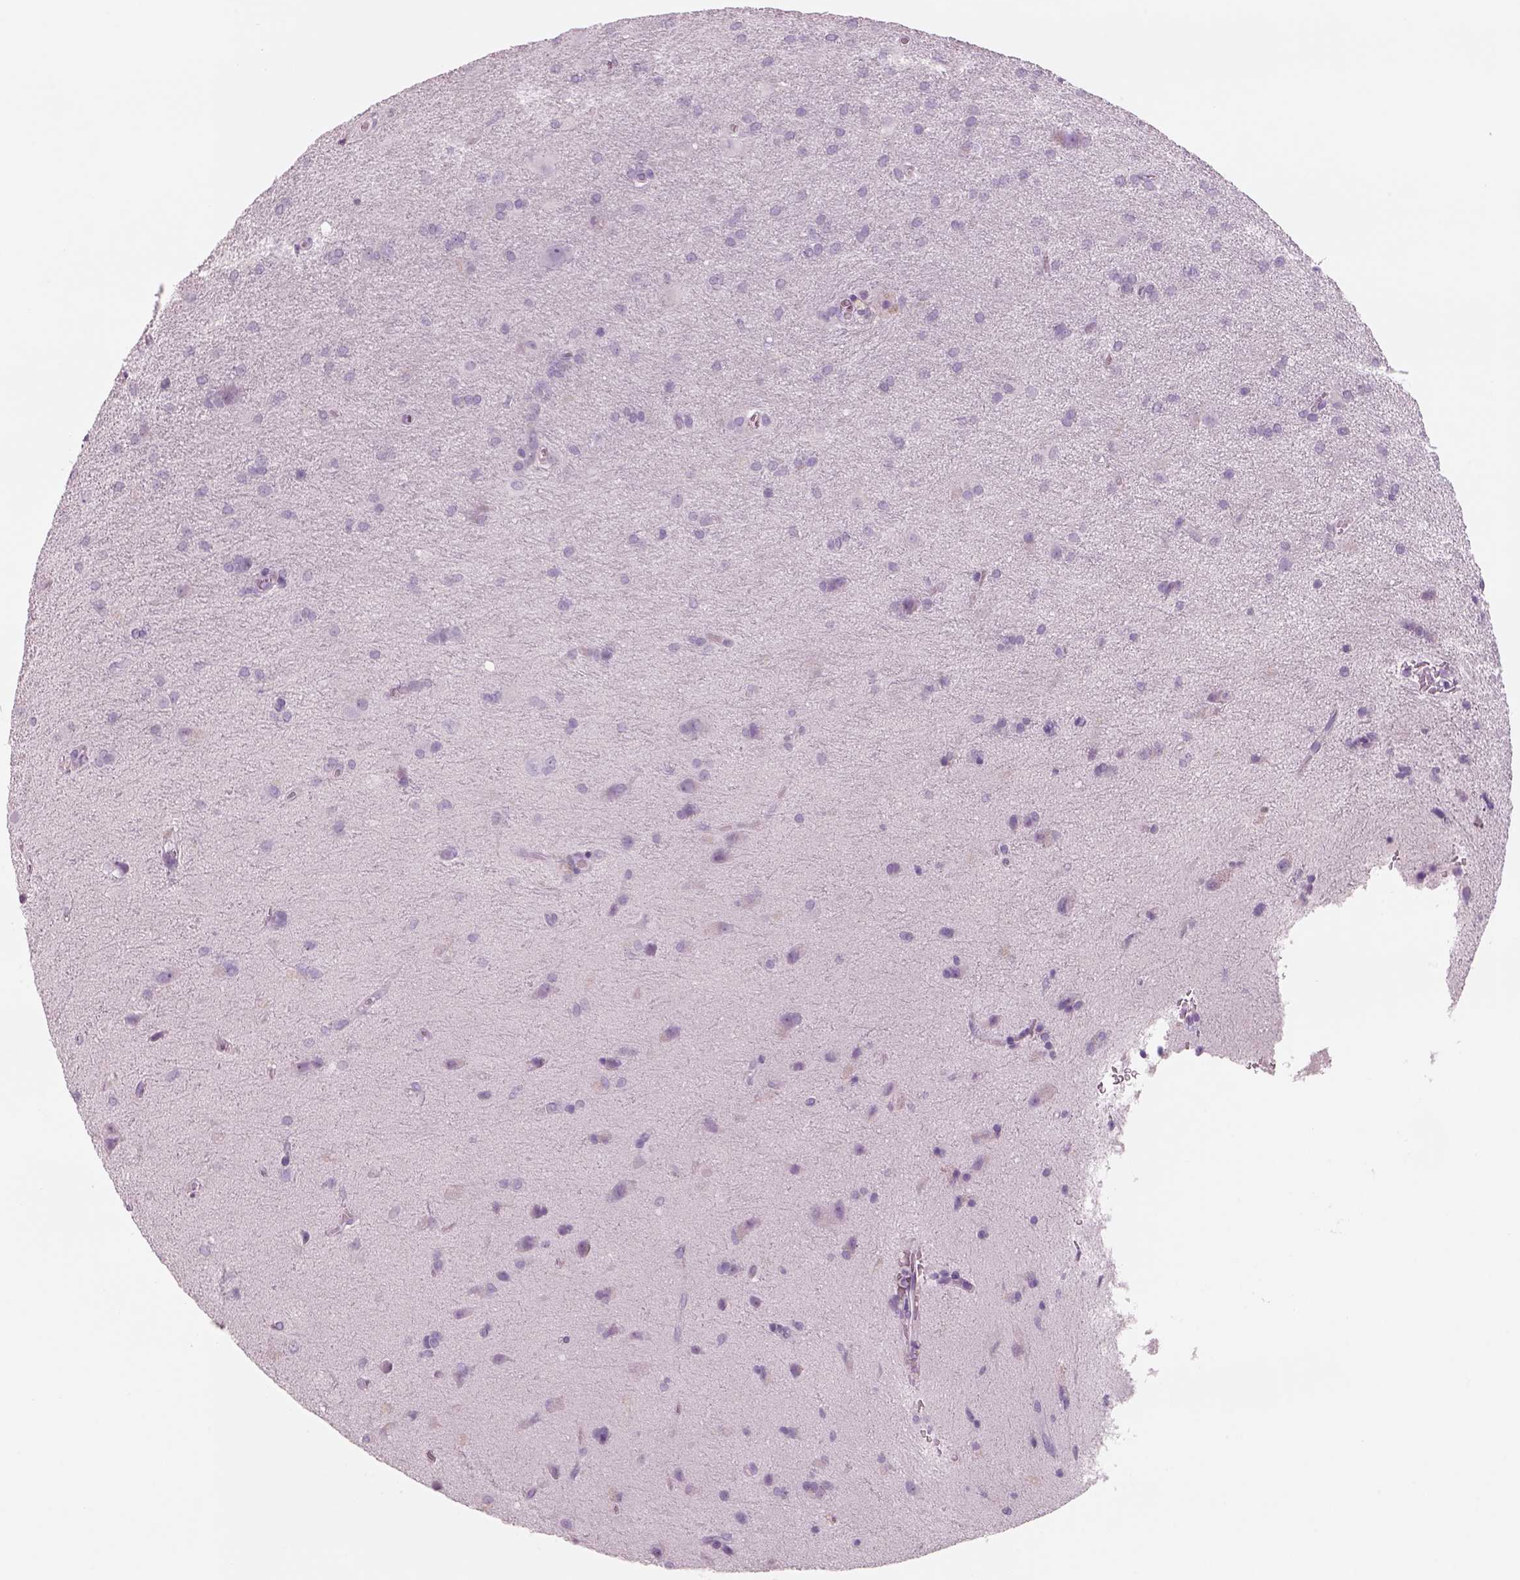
{"staining": {"intensity": "negative", "quantity": "none", "location": "none"}, "tissue": "glioma", "cell_type": "Tumor cells", "image_type": "cancer", "snomed": [{"axis": "morphology", "description": "Glioma, malignant, Low grade"}, {"axis": "topography", "description": "Brain"}], "caption": "Tumor cells are negative for brown protein staining in glioma.", "gene": "RHO", "patient": {"sex": "male", "age": 58}}